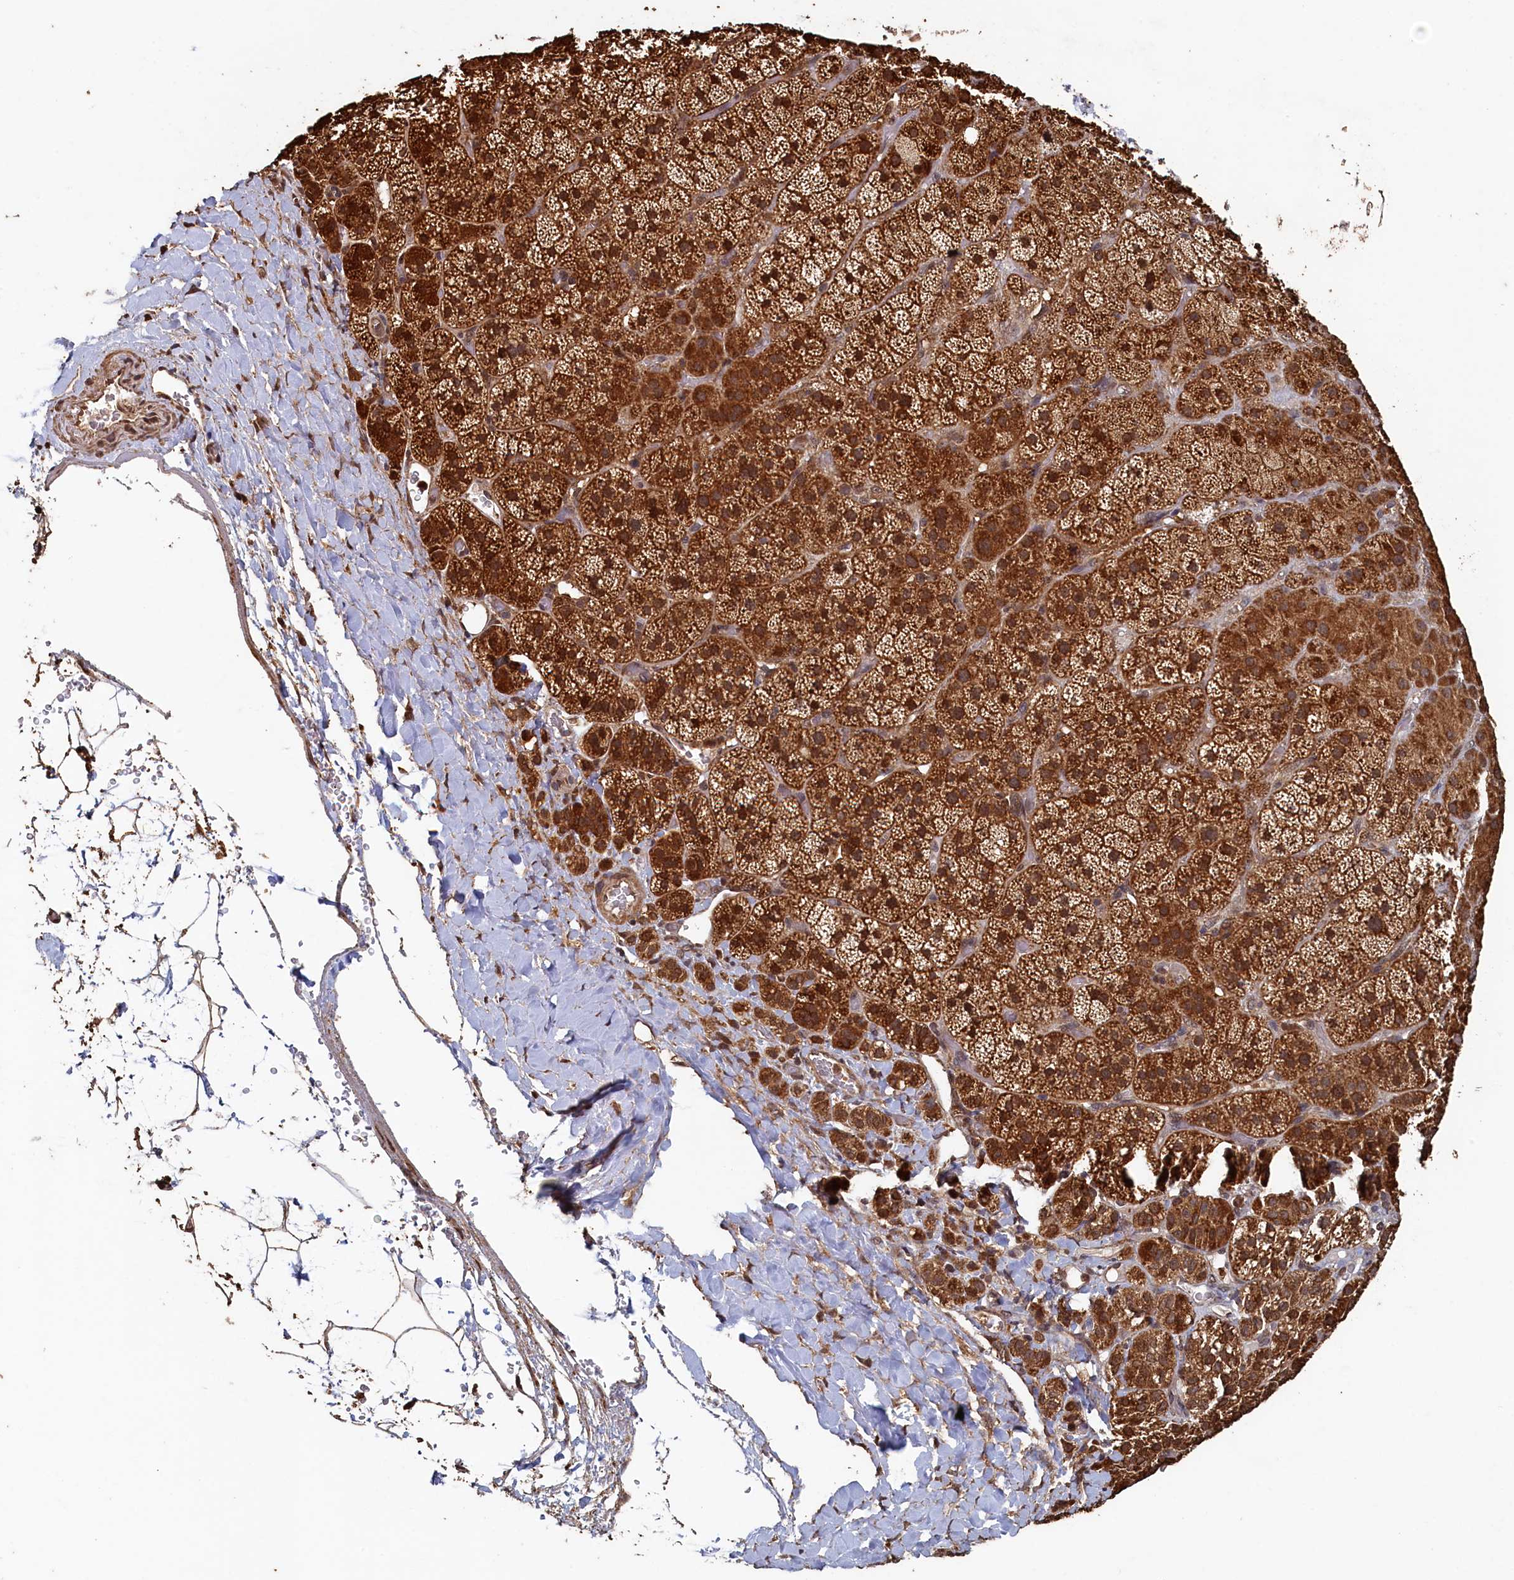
{"staining": {"intensity": "strong", "quantity": ">75%", "location": "cytoplasmic/membranous"}, "tissue": "adrenal gland", "cell_type": "Glandular cells", "image_type": "normal", "snomed": [{"axis": "morphology", "description": "Normal tissue, NOS"}, {"axis": "topography", "description": "Adrenal gland"}], "caption": "Immunohistochemistry (IHC) (DAB) staining of benign human adrenal gland reveals strong cytoplasmic/membranous protein staining in approximately >75% of glandular cells.", "gene": "PIGN", "patient": {"sex": "male", "age": 57}}